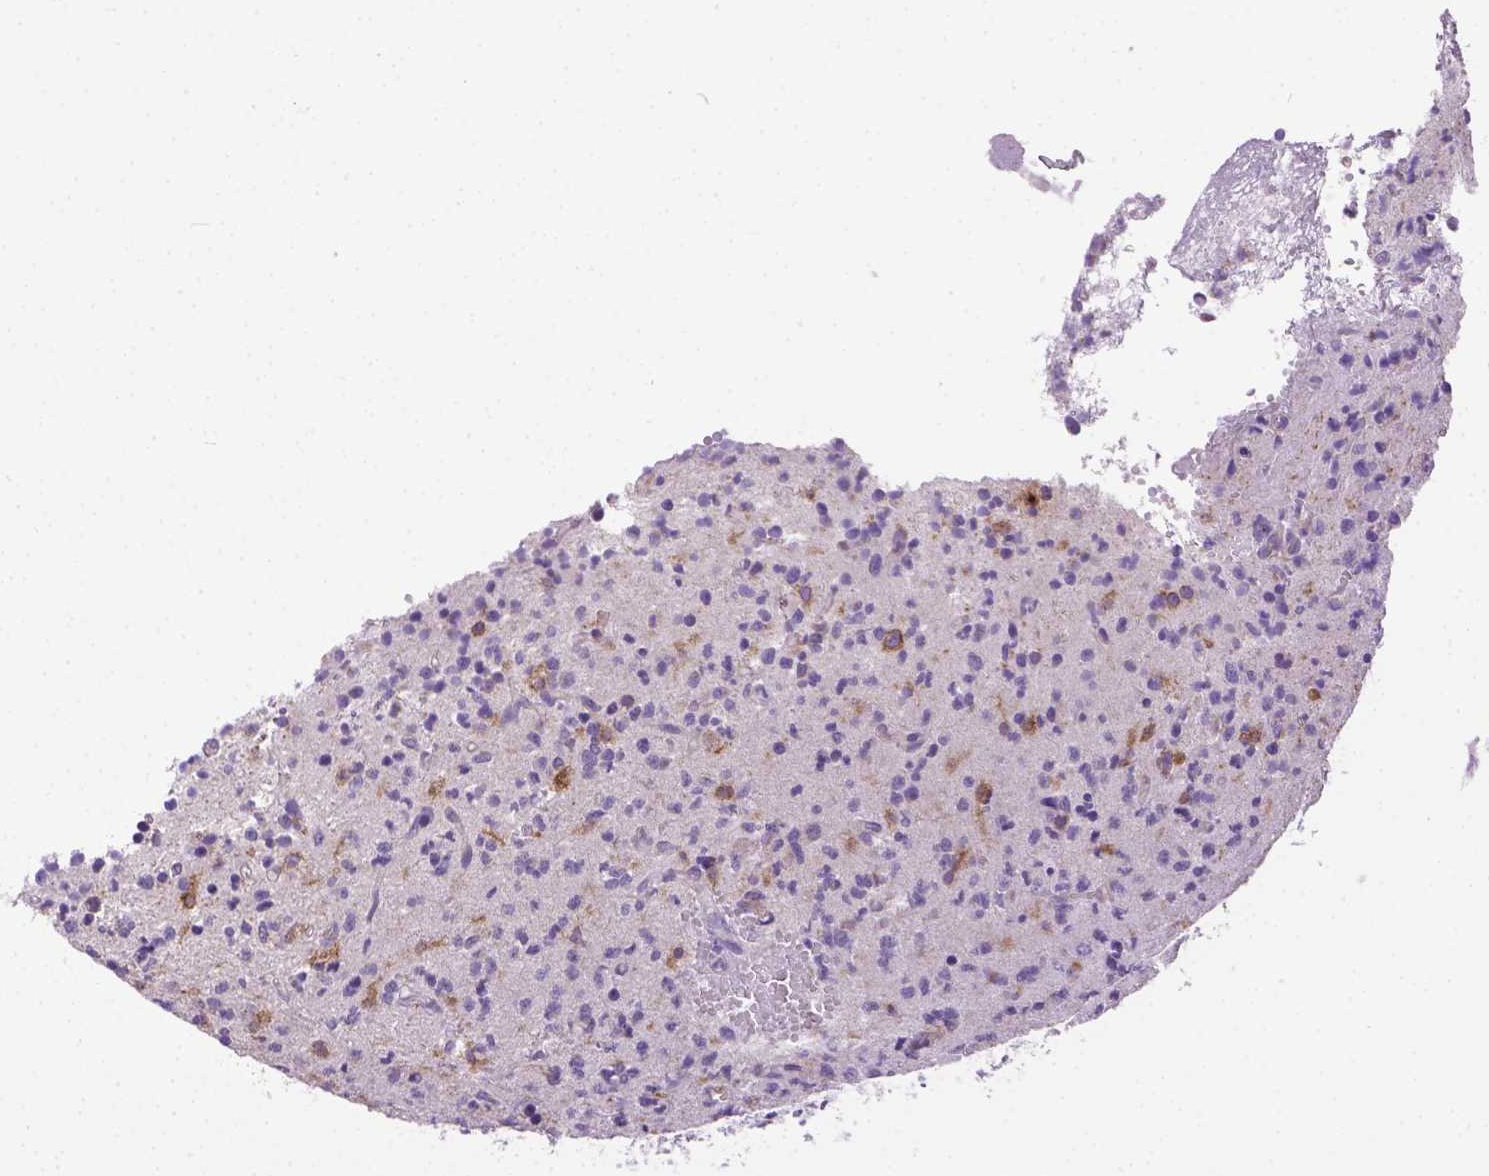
{"staining": {"intensity": "weak", "quantity": "<25%", "location": "cytoplasmic/membranous"}, "tissue": "glioma", "cell_type": "Tumor cells", "image_type": "cancer", "snomed": [{"axis": "morphology", "description": "Glioma, malignant, Low grade"}, {"axis": "topography", "description": "Brain"}], "caption": "An image of glioma stained for a protein demonstrates no brown staining in tumor cells.", "gene": "BANF2", "patient": {"sex": "male", "age": 64}}